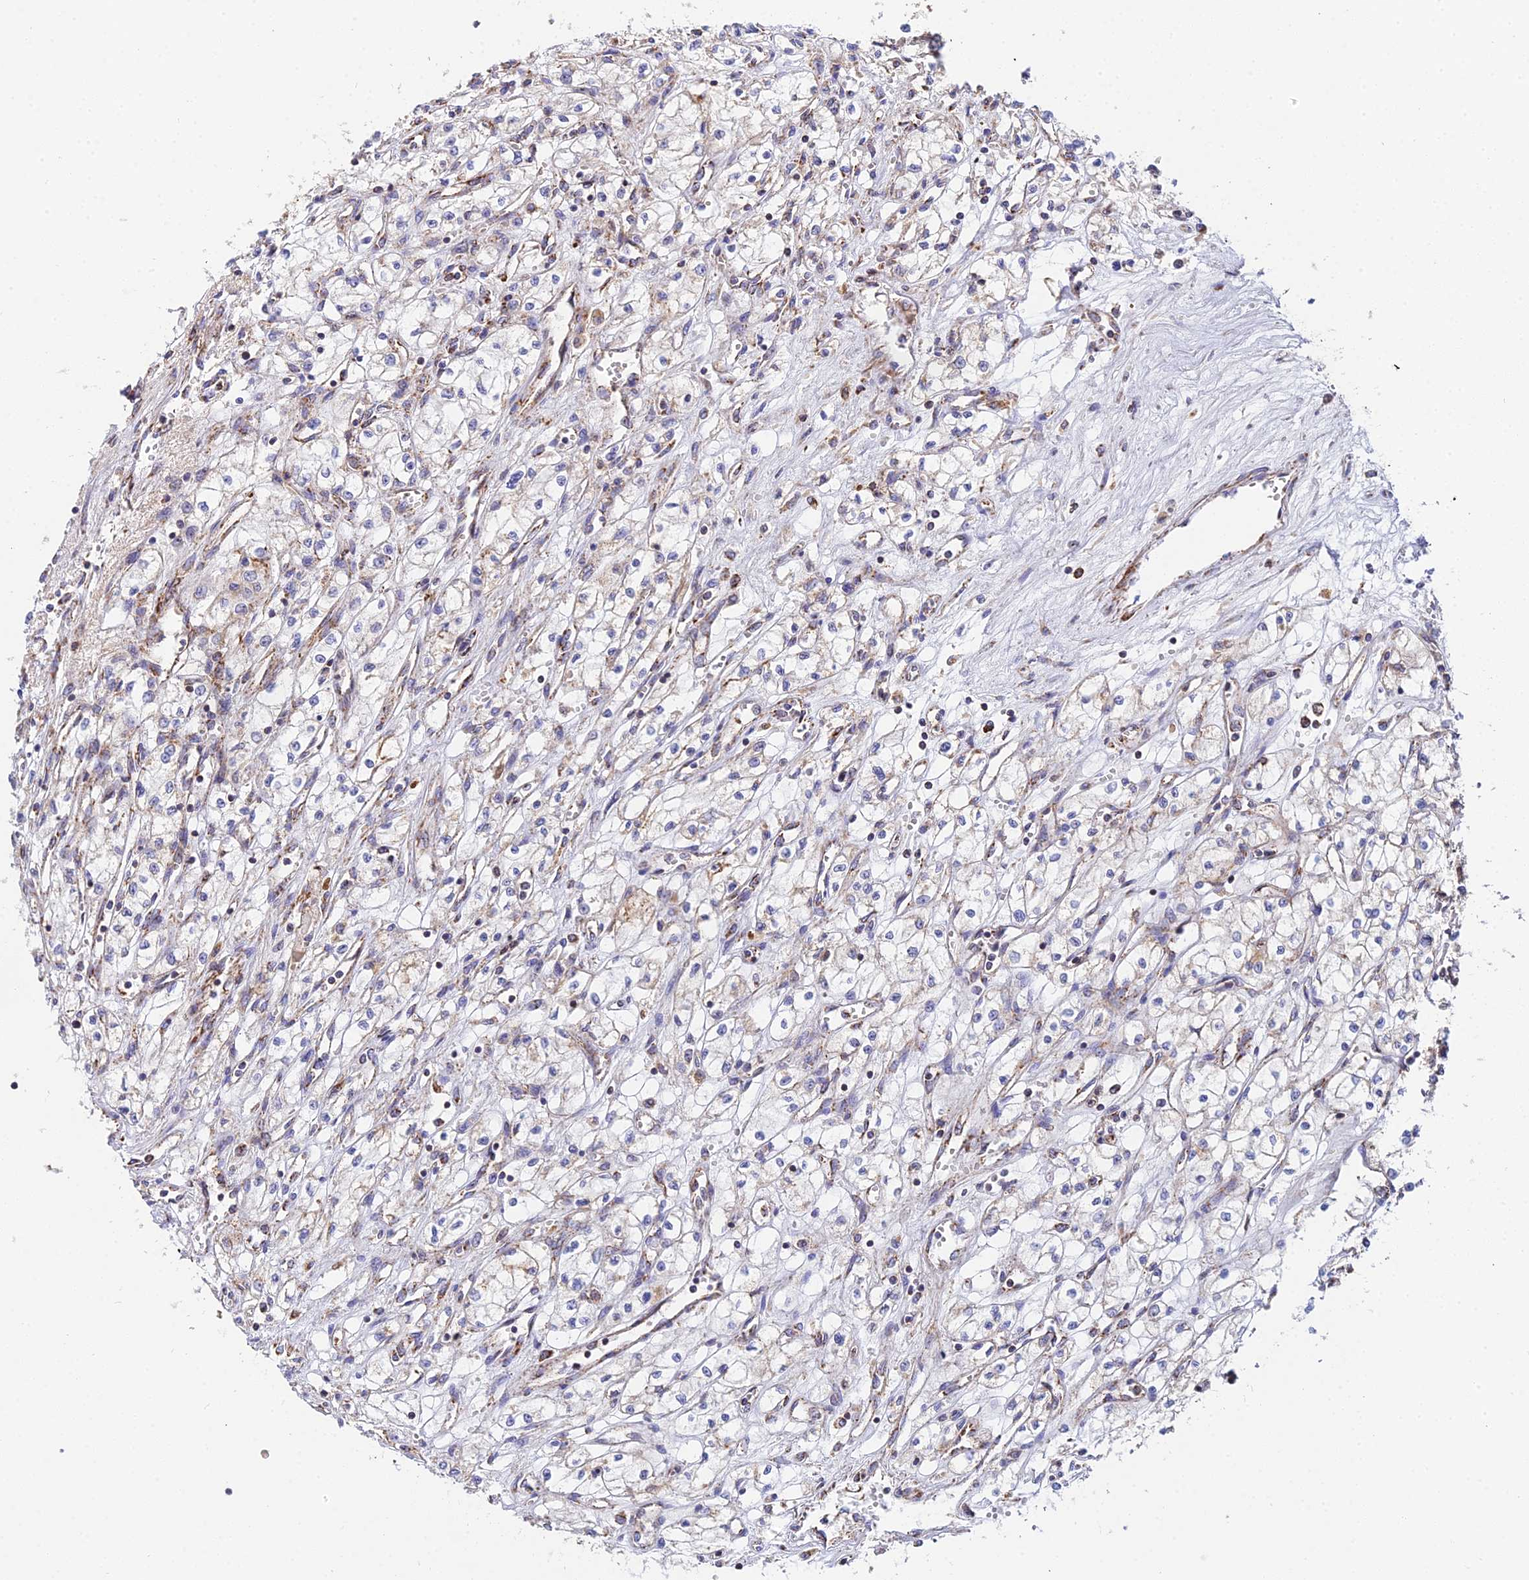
{"staining": {"intensity": "negative", "quantity": "none", "location": "none"}, "tissue": "renal cancer", "cell_type": "Tumor cells", "image_type": "cancer", "snomed": [{"axis": "morphology", "description": "Adenocarcinoma, NOS"}, {"axis": "topography", "description": "Kidney"}], "caption": "DAB (3,3'-diaminobenzidine) immunohistochemical staining of renal adenocarcinoma shows no significant expression in tumor cells.", "gene": "NIPSNAP3A", "patient": {"sex": "male", "age": 59}}